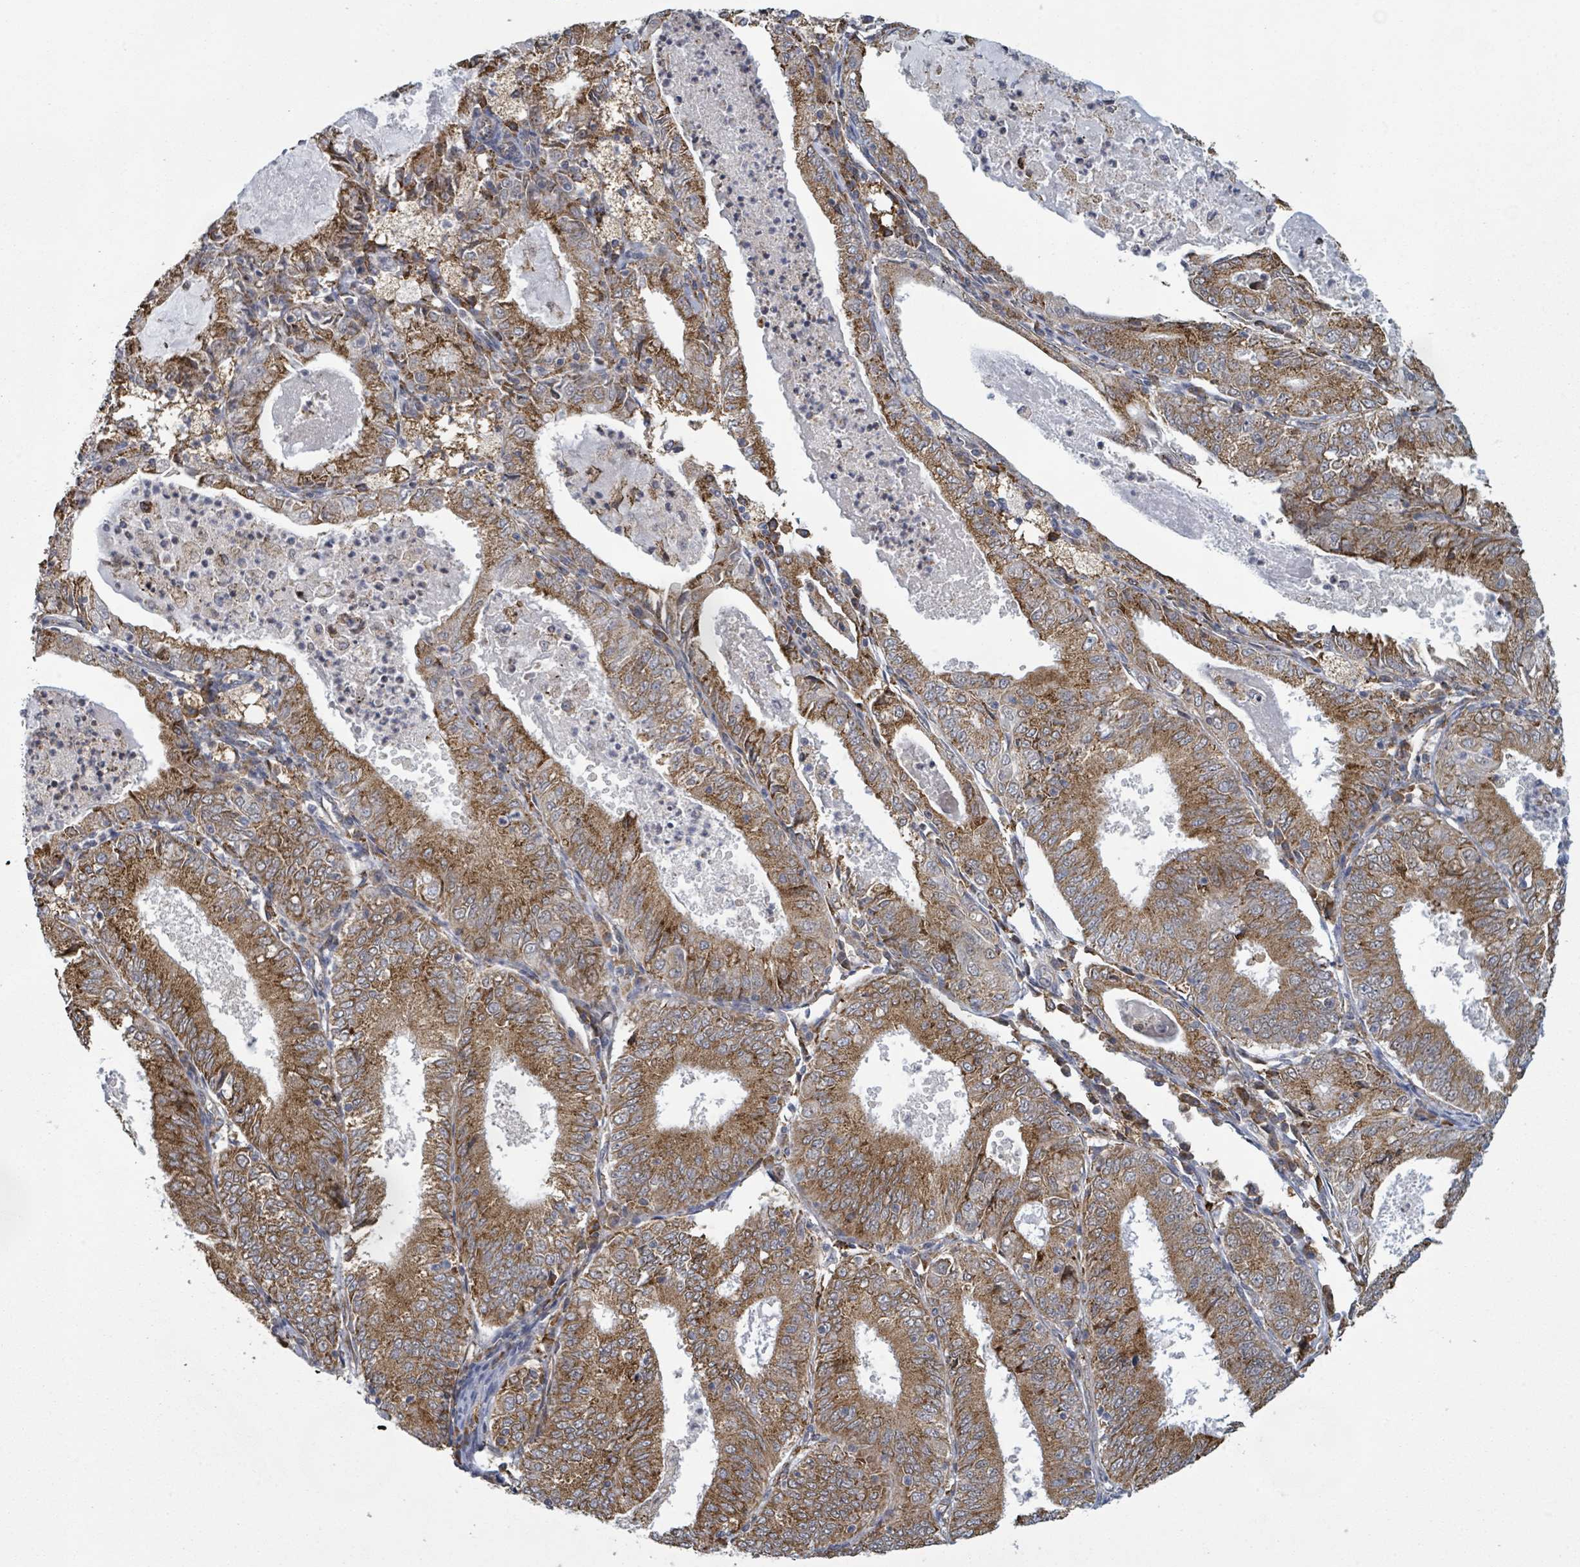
{"staining": {"intensity": "moderate", "quantity": ">75%", "location": "cytoplasmic/membranous"}, "tissue": "endometrial cancer", "cell_type": "Tumor cells", "image_type": "cancer", "snomed": [{"axis": "morphology", "description": "Adenocarcinoma, NOS"}, {"axis": "topography", "description": "Endometrium"}], "caption": "The image displays staining of endometrial cancer, revealing moderate cytoplasmic/membranous protein positivity (brown color) within tumor cells.", "gene": "SHROOM2", "patient": {"sex": "female", "age": 57}}